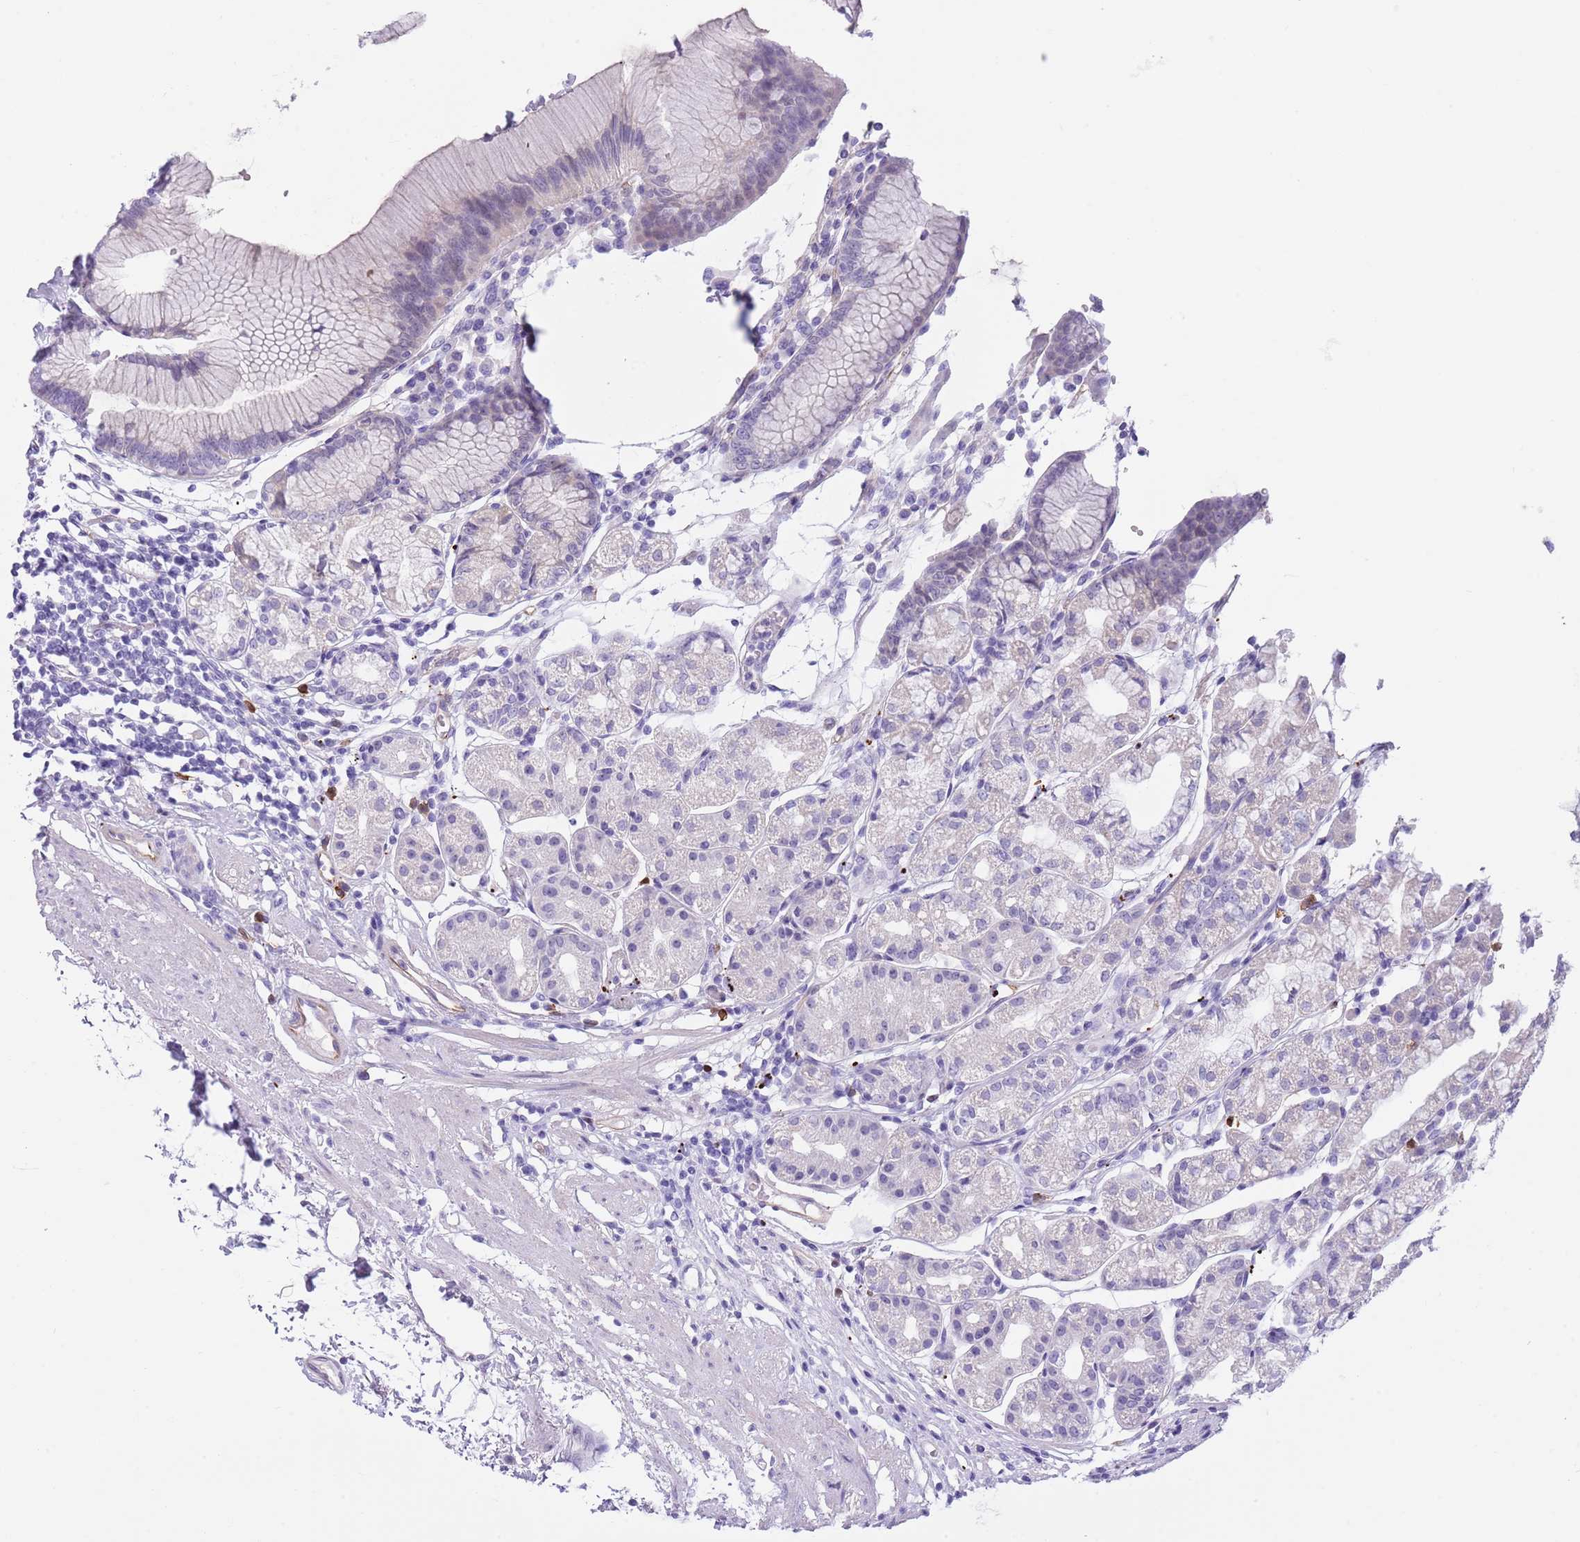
{"staining": {"intensity": "negative", "quantity": "none", "location": "none"}, "tissue": "stomach", "cell_type": "Glandular cells", "image_type": "normal", "snomed": [{"axis": "morphology", "description": "Normal tissue, NOS"}, {"axis": "topography", "description": "Stomach"}], "caption": "Glandular cells are negative for brown protein staining in benign stomach. (Stains: DAB (3,3'-diaminobenzidine) immunohistochemistry with hematoxylin counter stain, Microscopy: brightfield microscopy at high magnification).", "gene": "TSGA13", "patient": {"sex": "female", "age": 57}}